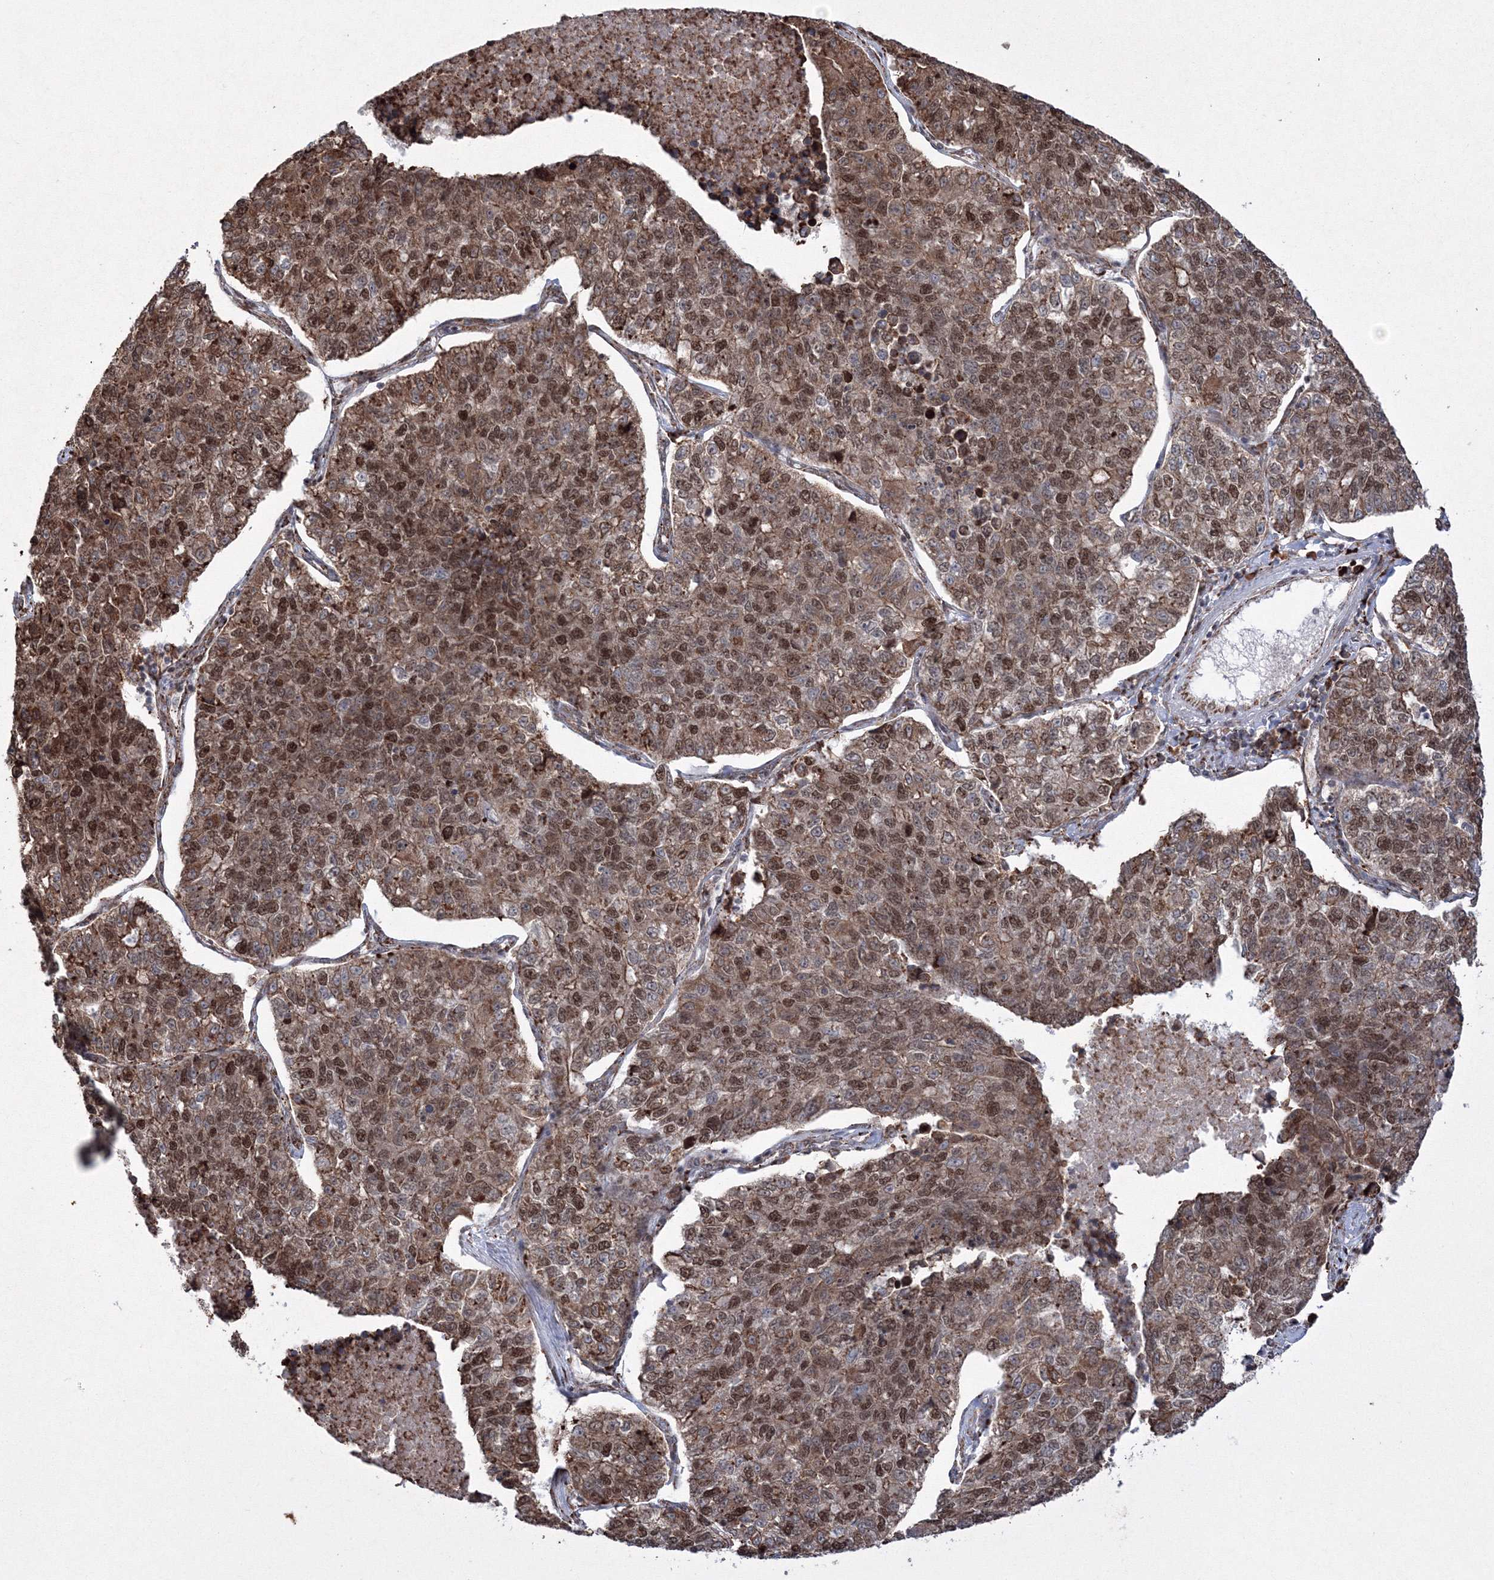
{"staining": {"intensity": "moderate", "quantity": ">75%", "location": "cytoplasmic/membranous,nuclear"}, "tissue": "lung cancer", "cell_type": "Tumor cells", "image_type": "cancer", "snomed": [{"axis": "morphology", "description": "Adenocarcinoma, NOS"}, {"axis": "topography", "description": "Lung"}], "caption": "Protein staining demonstrates moderate cytoplasmic/membranous and nuclear expression in approximately >75% of tumor cells in lung cancer (adenocarcinoma).", "gene": "EFCAB12", "patient": {"sex": "male", "age": 49}}